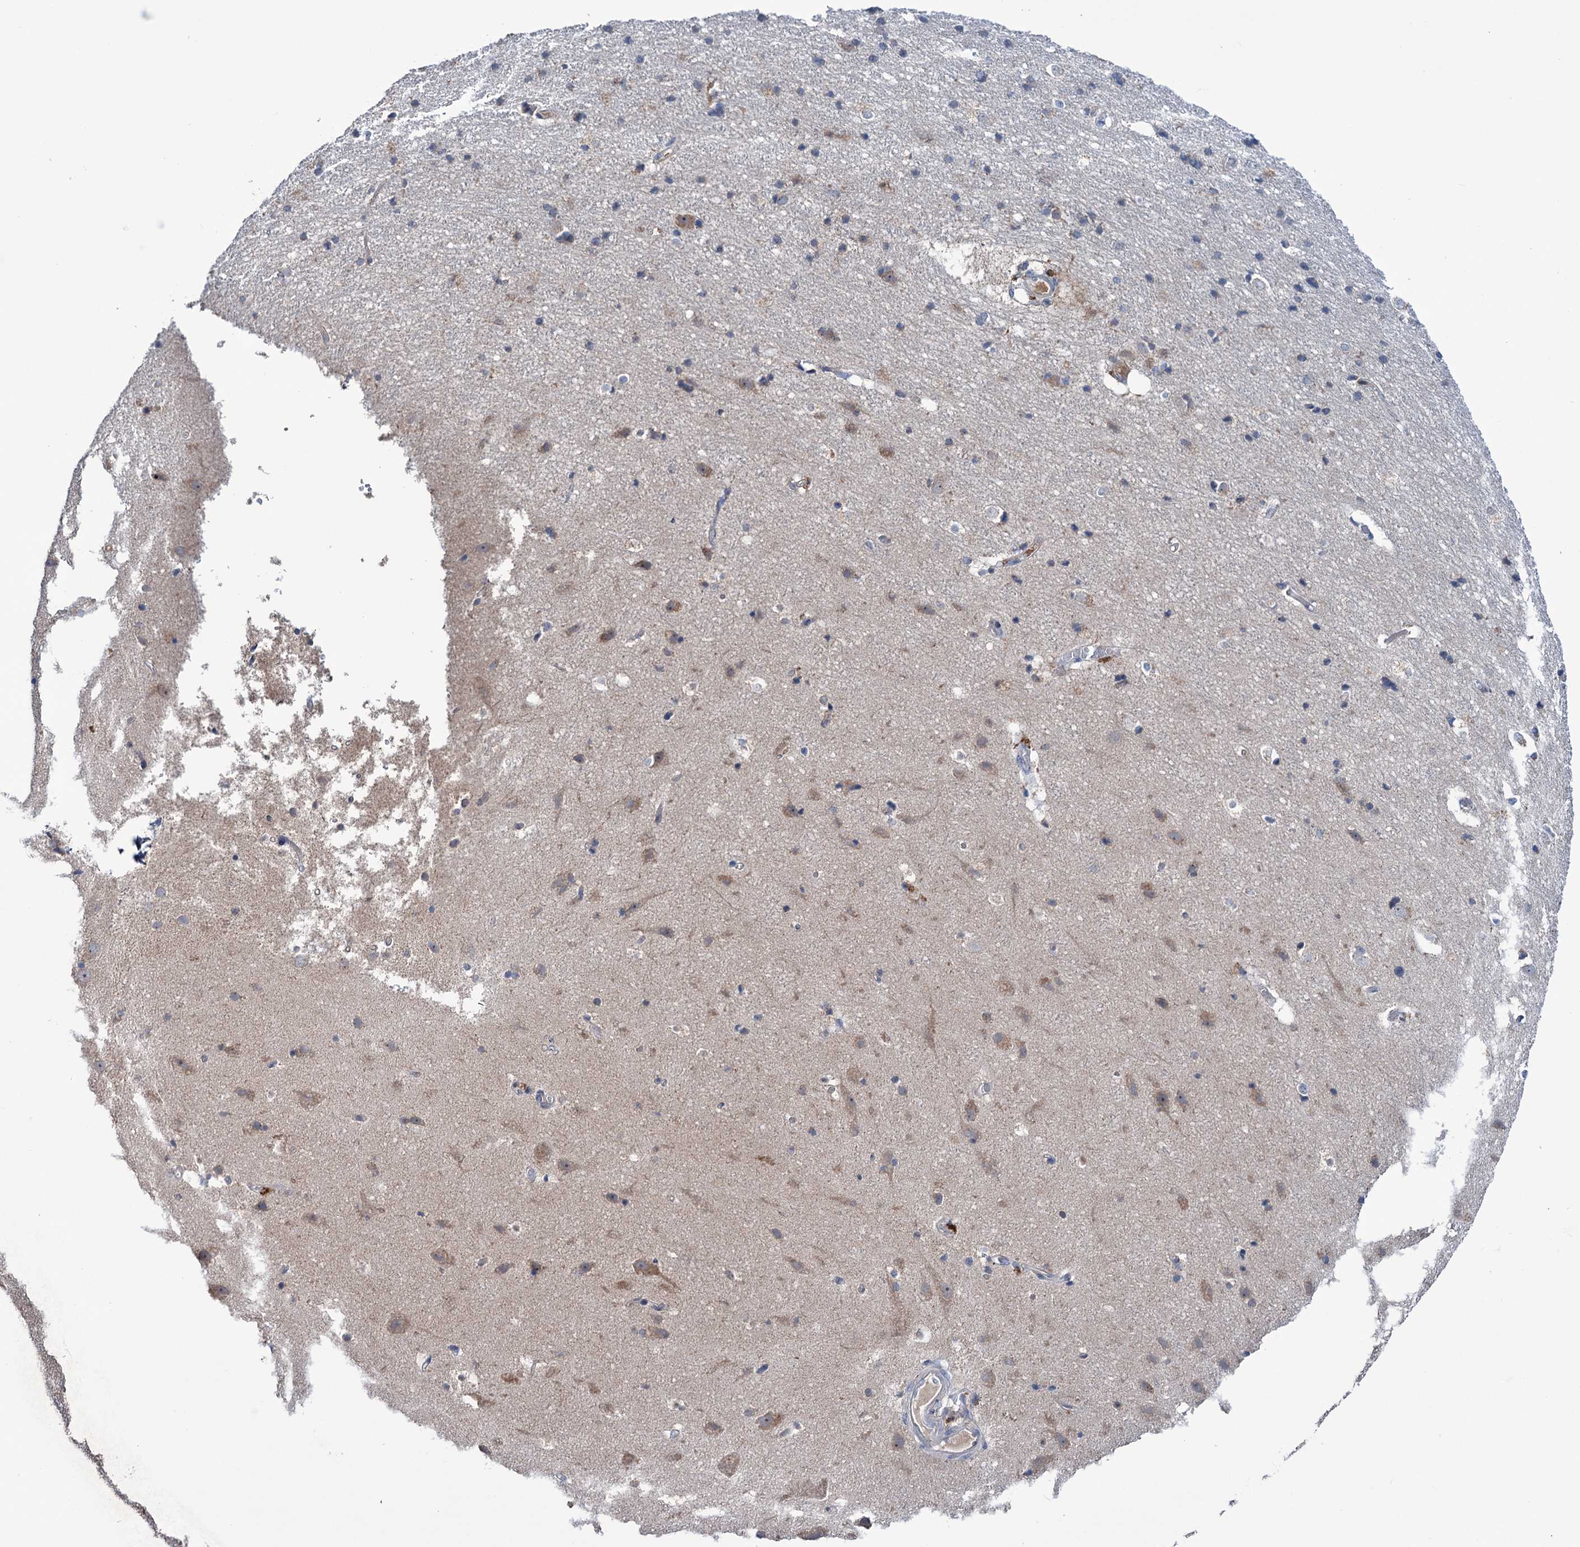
{"staining": {"intensity": "negative", "quantity": "none", "location": "none"}, "tissue": "cerebral cortex", "cell_type": "Endothelial cells", "image_type": "normal", "snomed": [{"axis": "morphology", "description": "Normal tissue, NOS"}, {"axis": "topography", "description": "Cerebral cortex"}], "caption": "Endothelial cells are negative for brown protein staining in unremarkable cerebral cortex. (Stains: DAB immunohistochemistry with hematoxylin counter stain, Microscopy: brightfield microscopy at high magnification).", "gene": "HTR3B", "patient": {"sex": "male", "age": 54}}